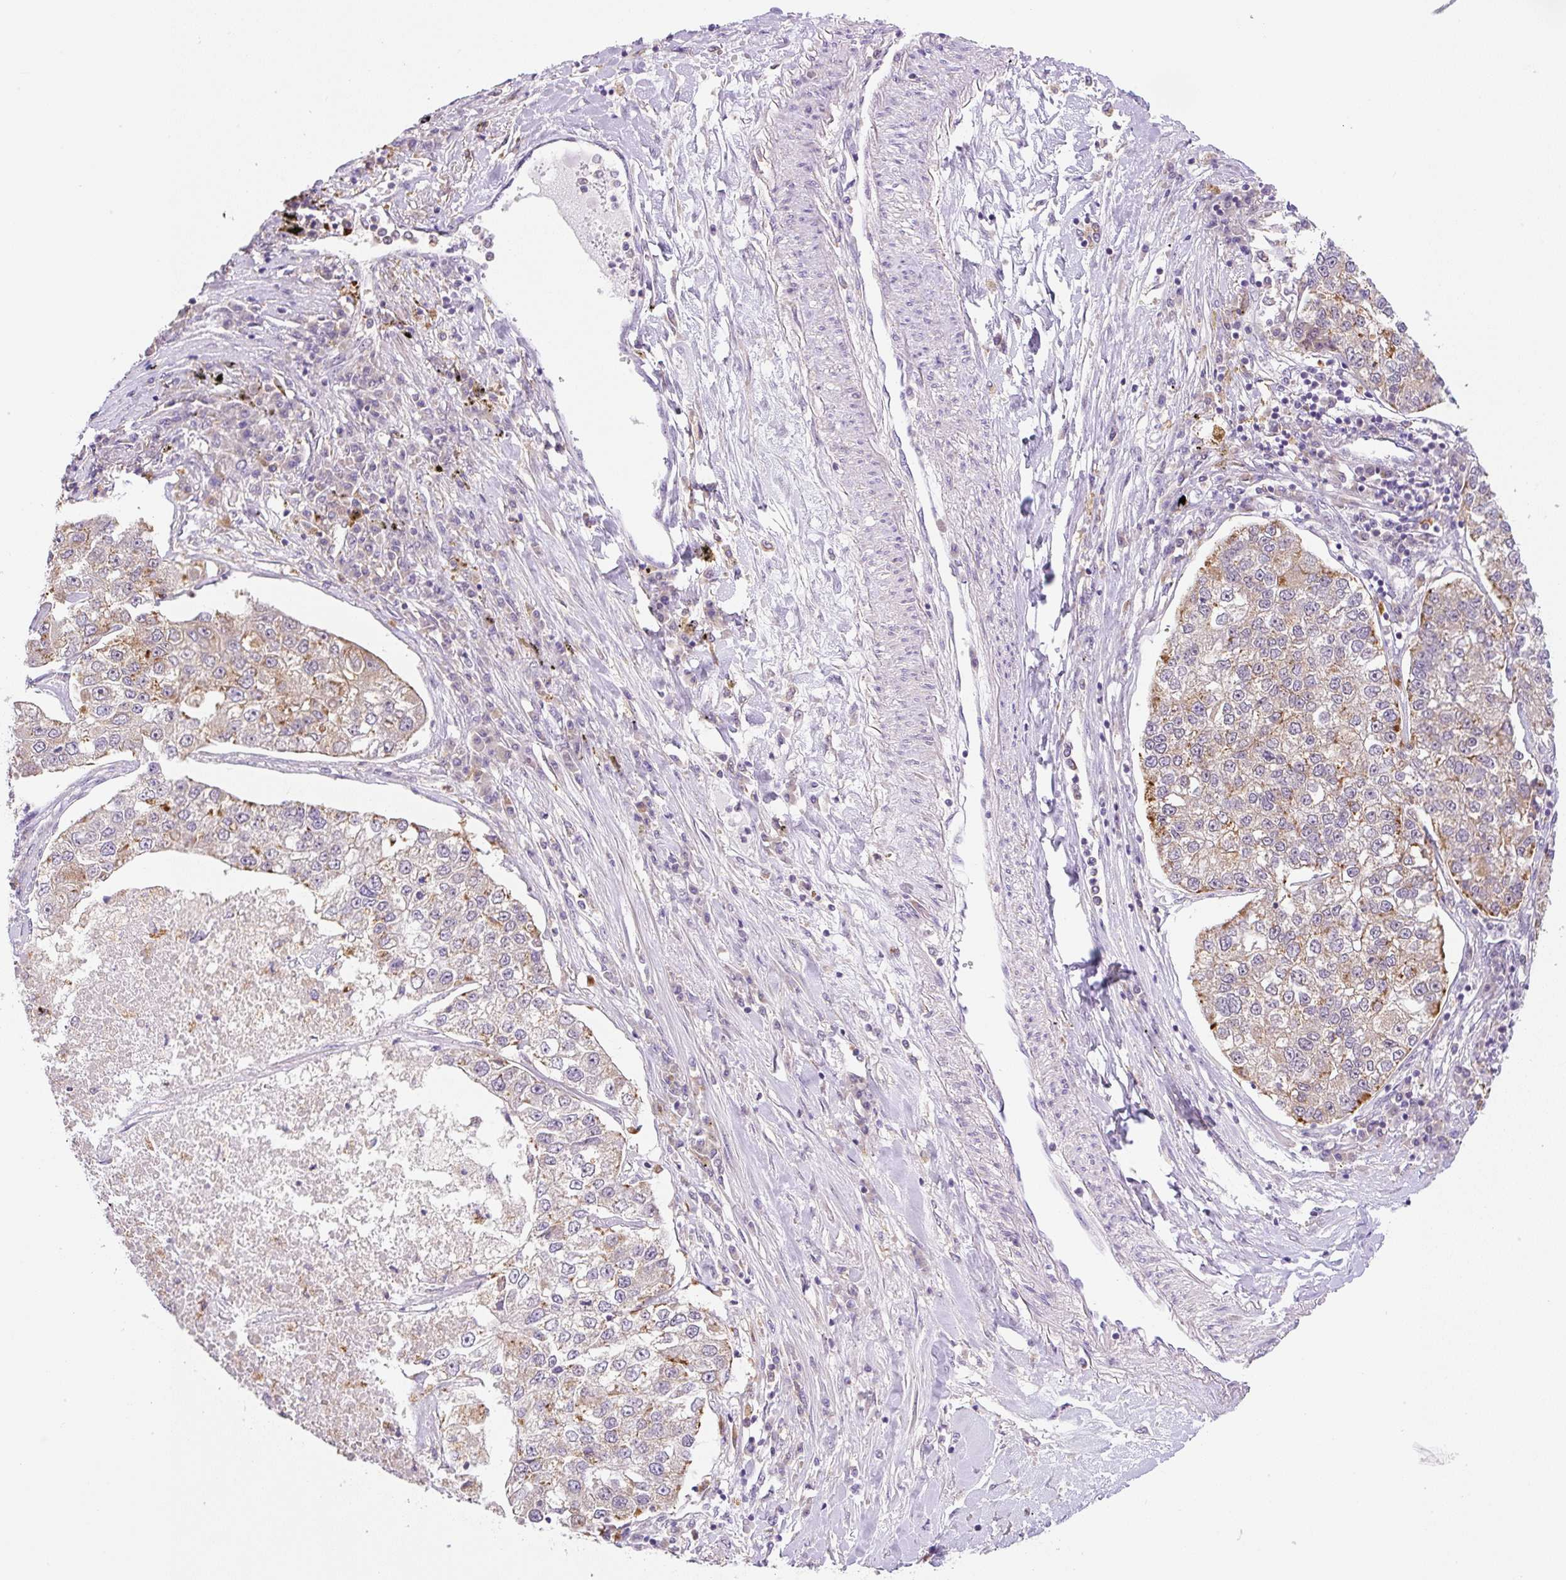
{"staining": {"intensity": "moderate", "quantity": "<25%", "location": "cytoplasmic/membranous"}, "tissue": "lung cancer", "cell_type": "Tumor cells", "image_type": "cancer", "snomed": [{"axis": "morphology", "description": "Adenocarcinoma, NOS"}, {"axis": "topography", "description": "Lung"}], "caption": "Tumor cells demonstrate moderate cytoplasmic/membranous staining in approximately <25% of cells in lung cancer.", "gene": "CEBPZOS", "patient": {"sex": "male", "age": 49}}